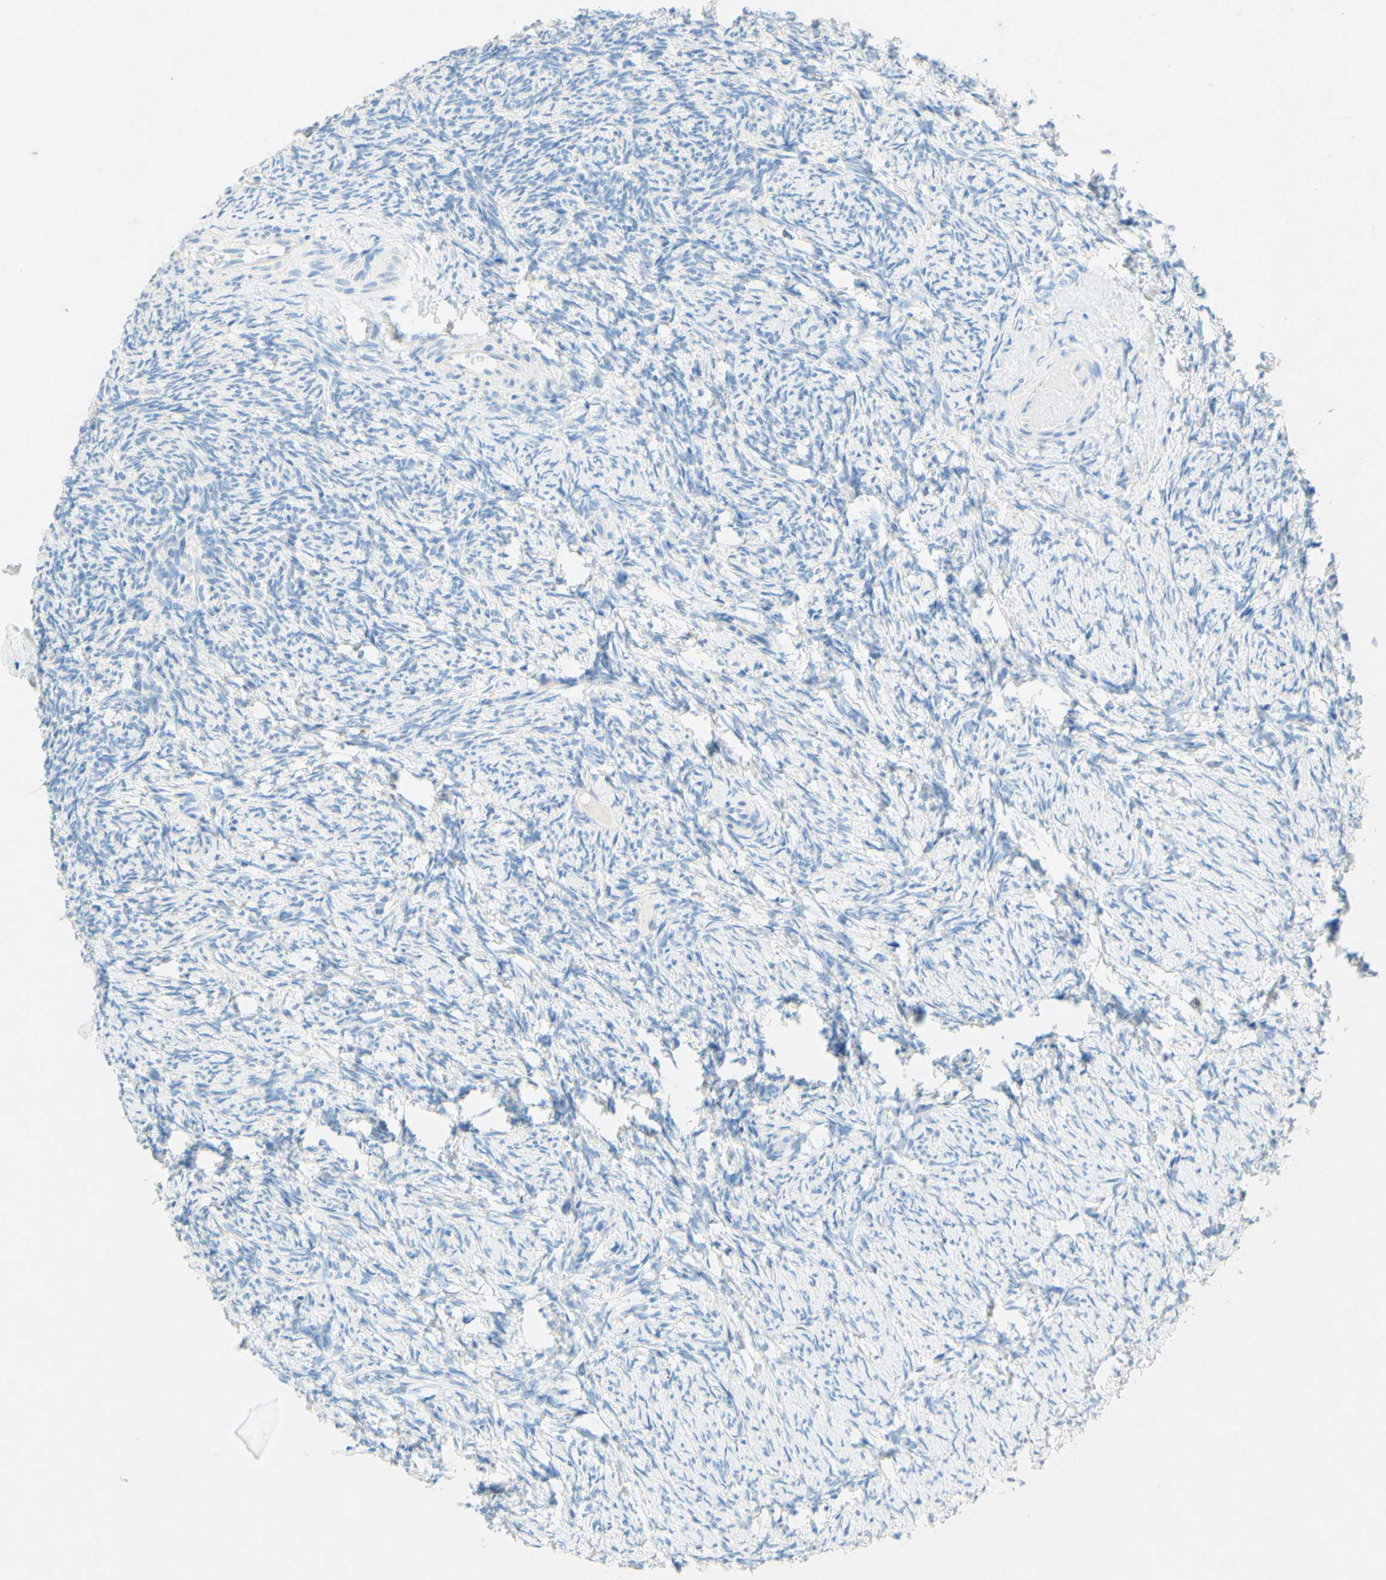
{"staining": {"intensity": "negative", "quantity": "none", "location": "none"}, "tissue": "ovary", "cell_type": "Ovarian stroma cells", "image_type": "normal", "snomed": [{"axis": "morphology", "description": "Normal tissue, NOS"}, {"axis": "topography", "description": "Ovary"}], "caption": "Immunohistochemistry (IHC) of benign human ovary reveals no staining in ovarian stroma cells.", "gene": "SLC46A1", "patient": {"sex": "female", "age": 60}}